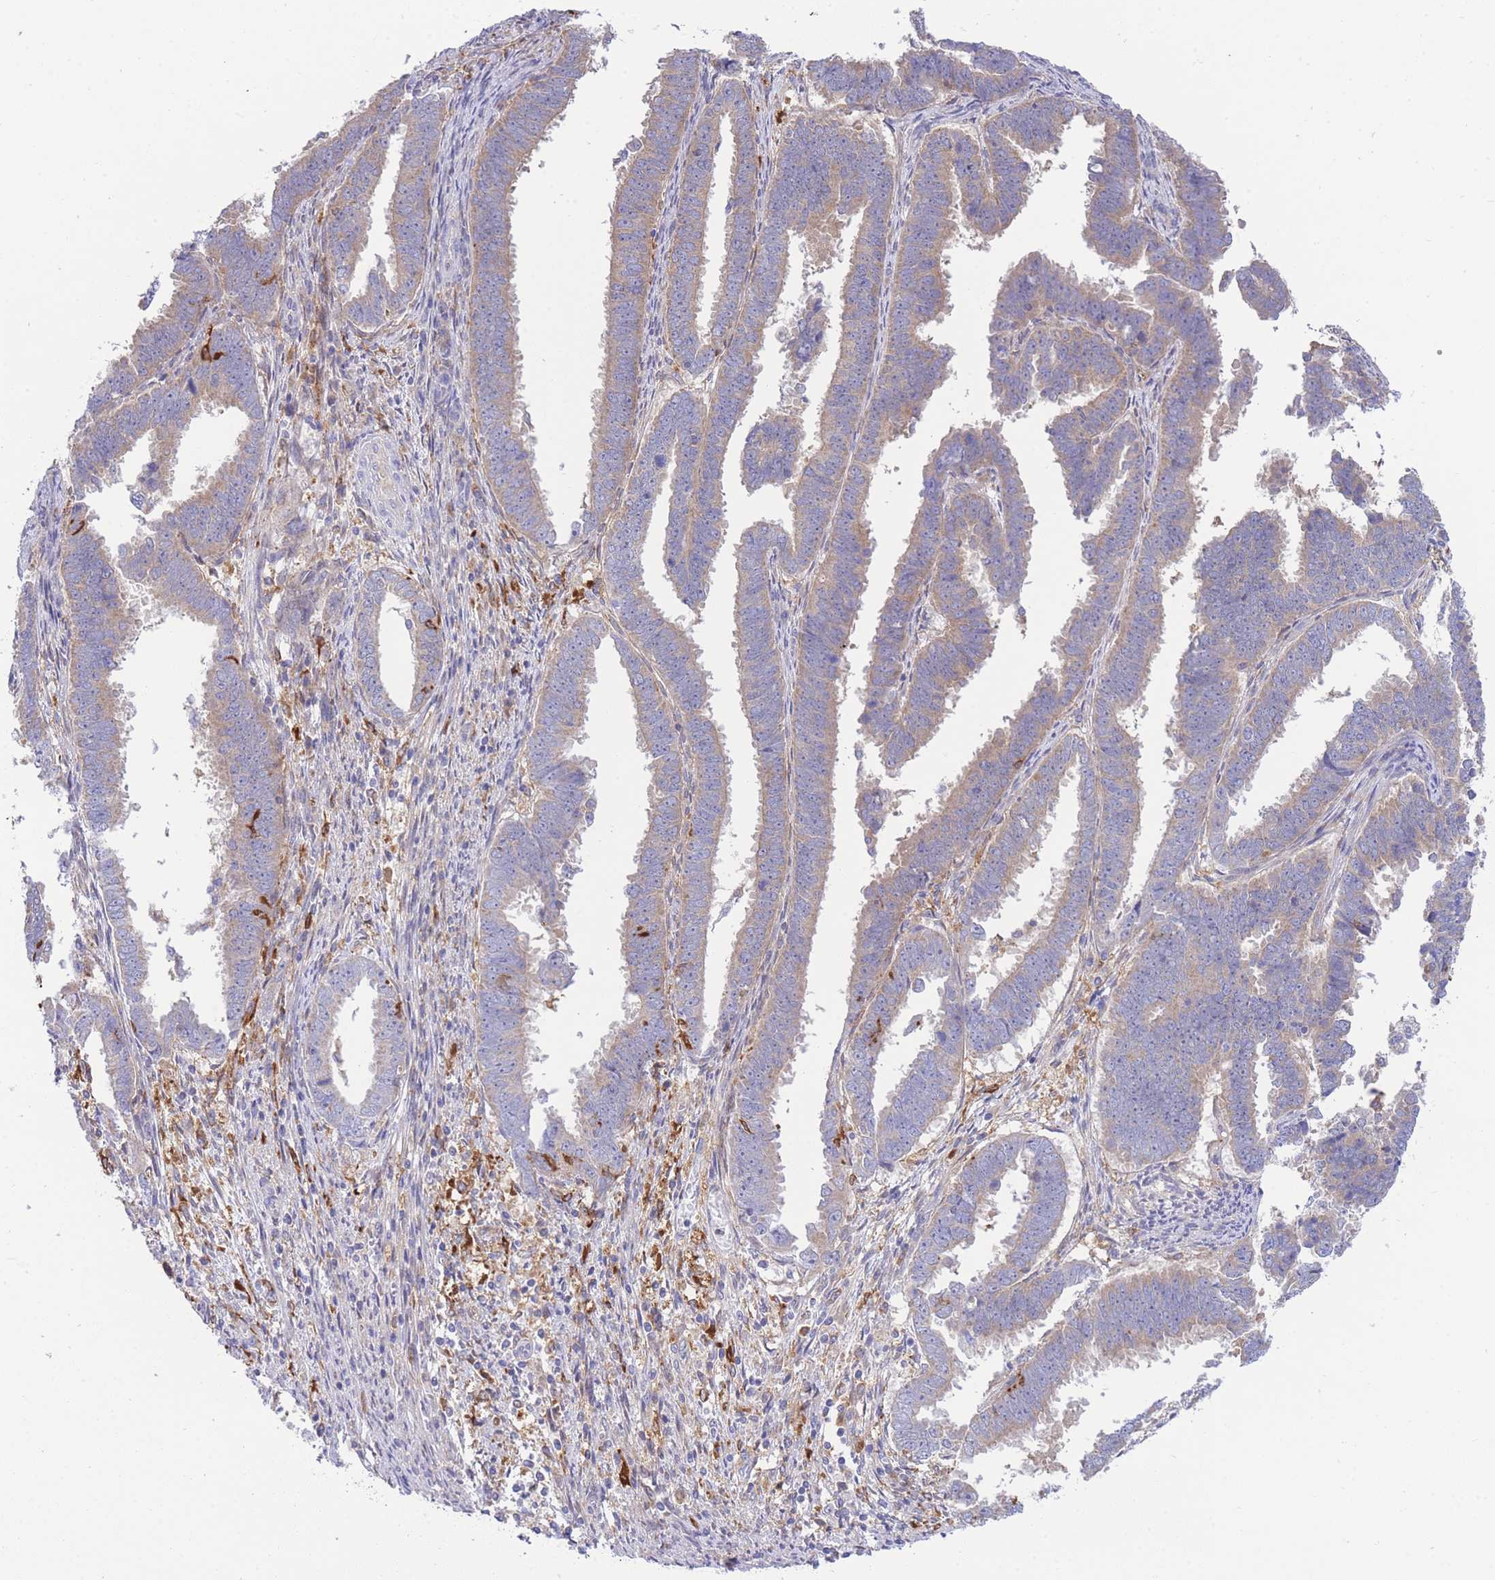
{"staining": {"intensity": "weak", "quantity": "25%-75%", "location": "cytoplasmic/membranous"}, "tissue": "endometrial cancer", "cell_type": "Tumor cells", "image_type": "cancer", "snomed": [{"axis": "morphology", "description": "Adenocarcinoma, NOS"}, {"axis": "topography", "description": "Endometrium"}], "caption": "DAB immunohistochemical staining of human endometrial adenocarcinoma shows weak cytoplasmic/membranous protein expression in about 25%-75% of tumor cells.", "gene": "NAMPT", "patient": {"sex": "female", "age": 75}}